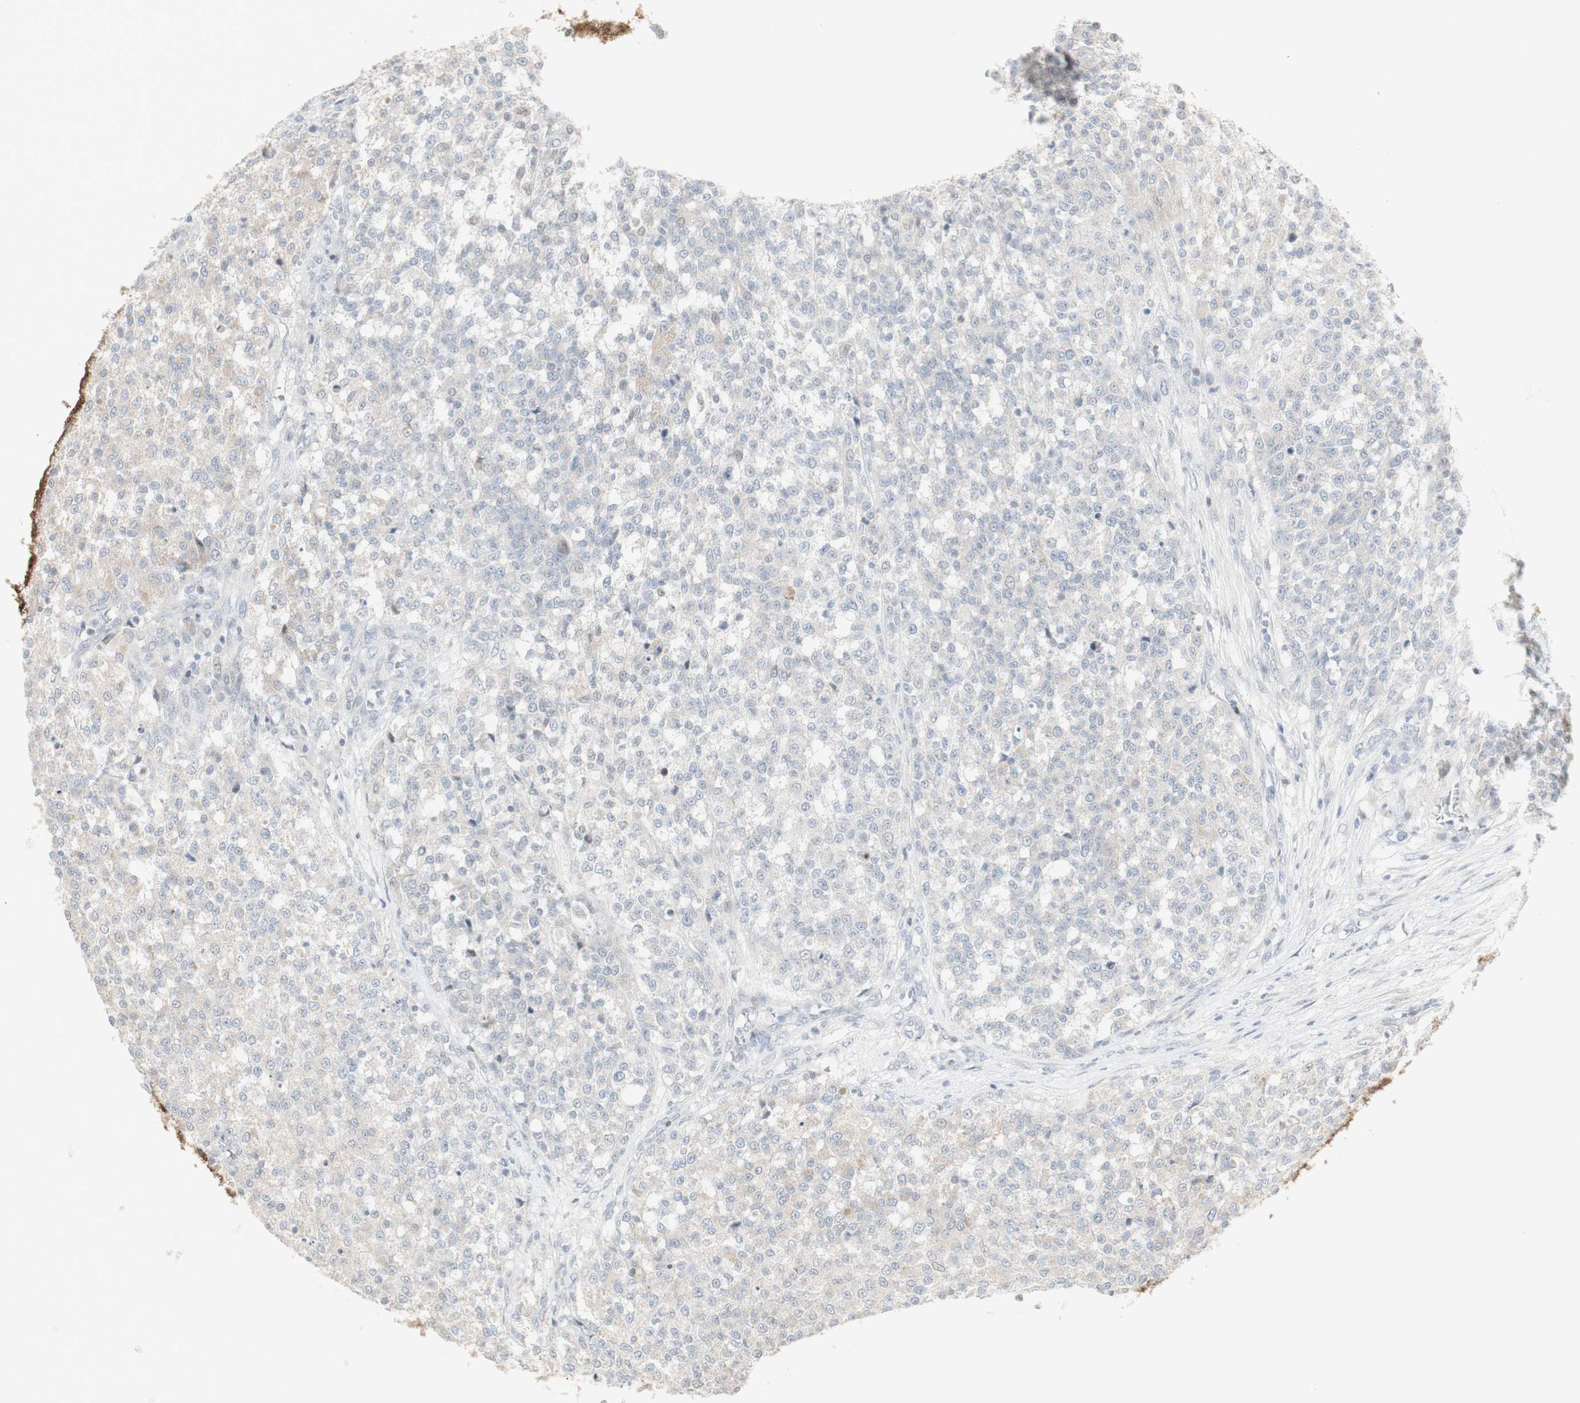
{"staining": {"intensity": "negative", "quantity": "none", "location": "none"}, "tissue": "testis cancer", "cell_type": "Tumor cells", "image_type": "cancer", "snomed": [{"axis": "morphology", "description": "Seminoma, NOS"}, {"axis": "topography", "description": "Testis"}], "caption": "This histopathology image is of testis cancer stained with immunohistochemistry (IHC) to label a protein in brown with the nuclei are counter-stained blue. There is no expression in tumor cells.", "gene": "C1orf116", "patient": {"sex": "male", "age": 59}}